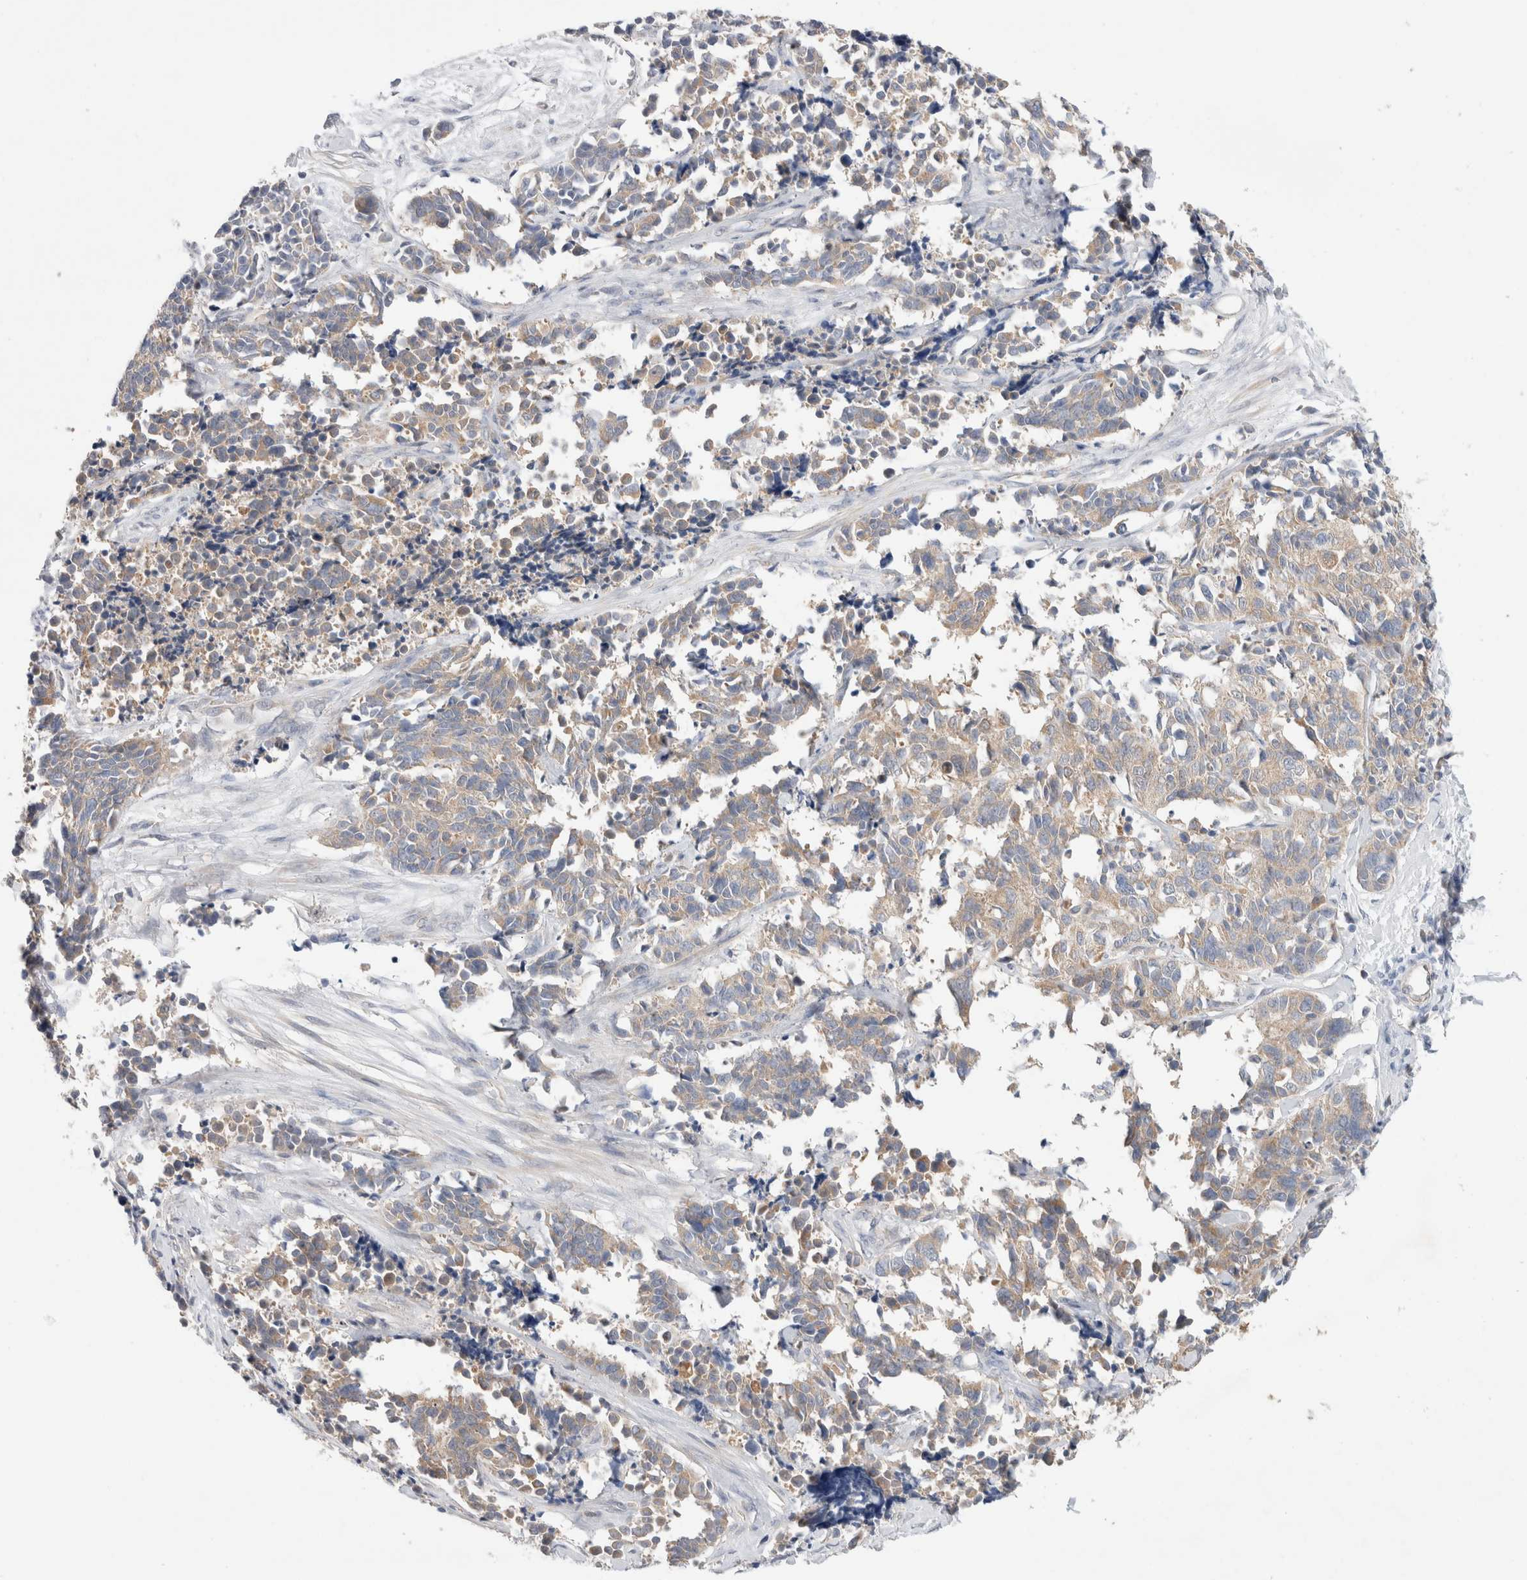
{"staining": {"intensity": "weak", "quantity": "<25%", "location": "cytoplasmic/membranous"}, "tissue": "cervical cancer", "cell_type": "Tumor cells", "image_type": "cancer", "snomed": [{"axis": "morphology", "description": "Squamous cell carcinoma, NOS"}, {"axis": "topography", "description": "Cervix"}], "caption": "The immunohistochemistry photomicrograph has no significant positivity in tumor cells of squamous cell carcinoma (cervical) tissue.", "gene": "IFT74", "patient": {"sex": "female", "age": 35}}